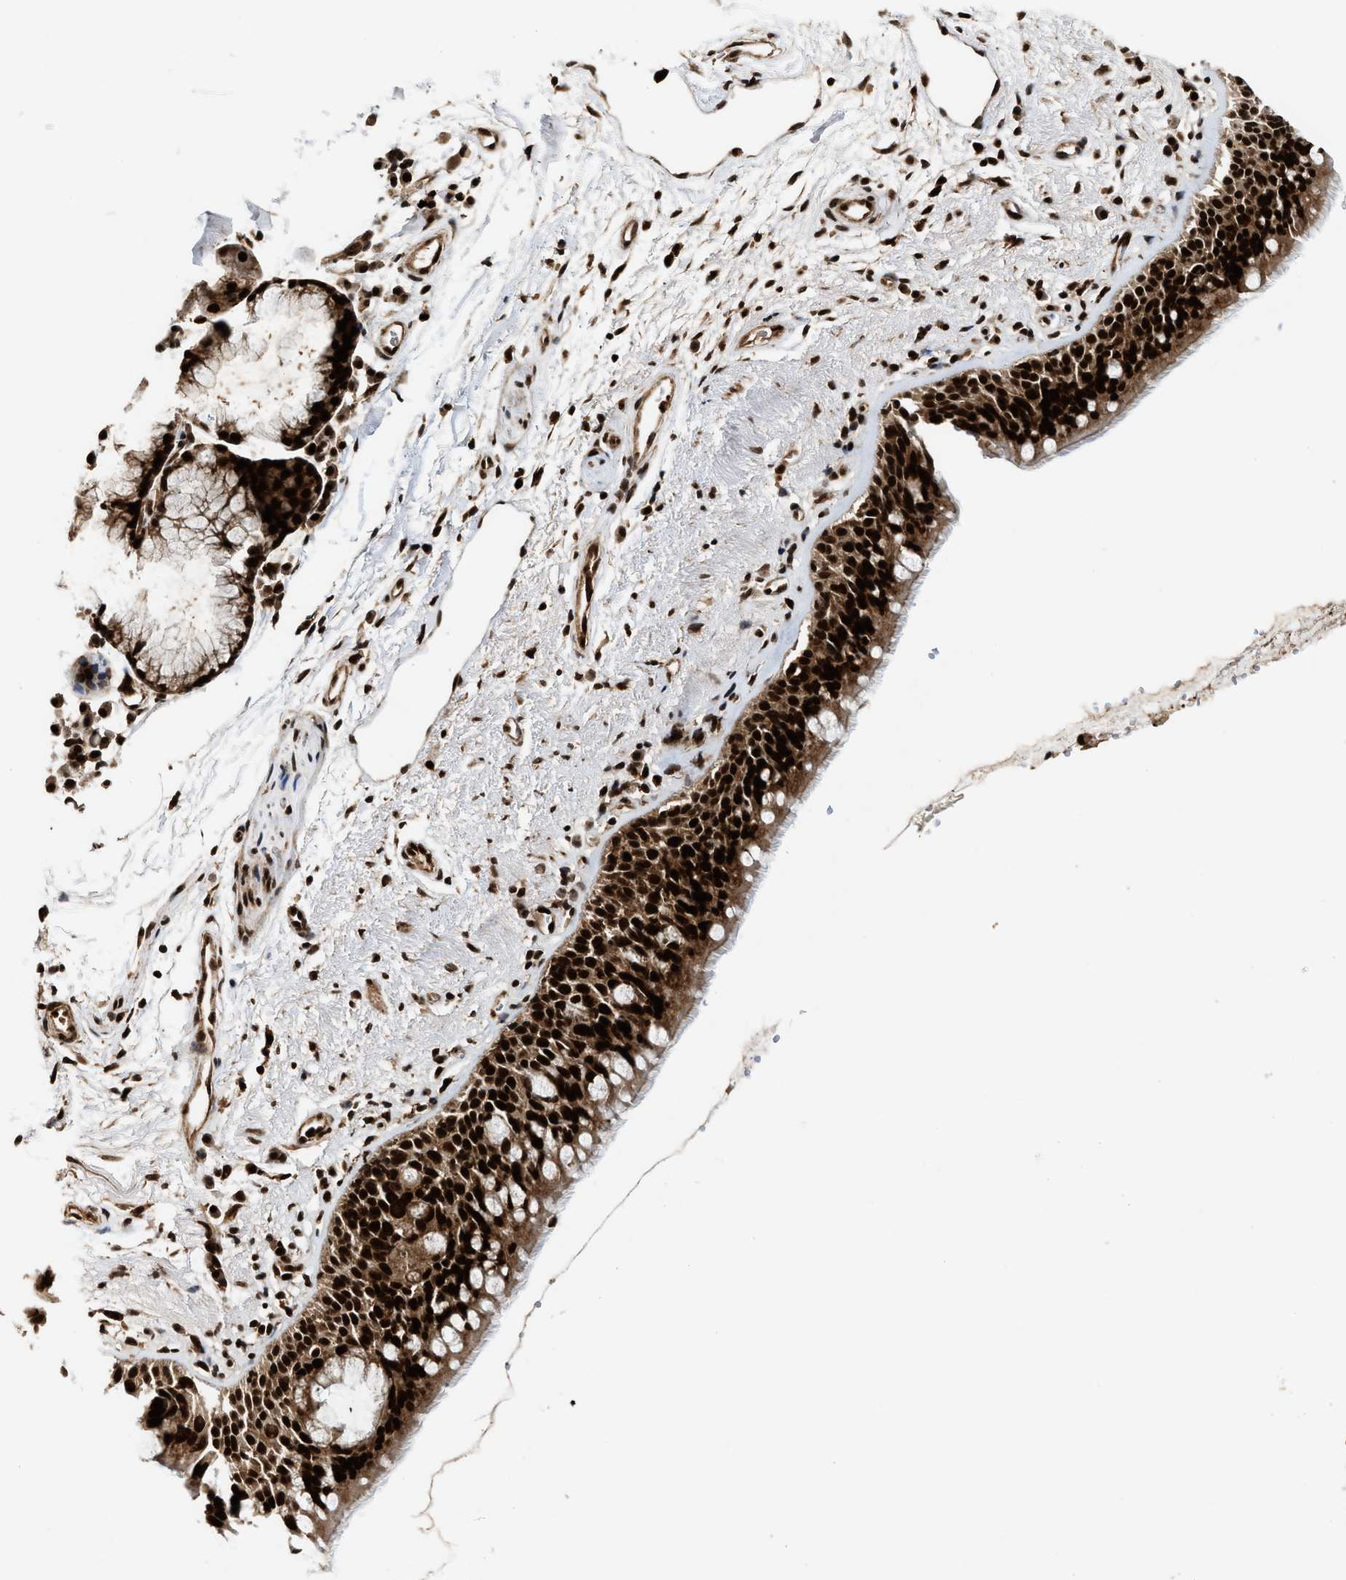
{"staining": {"intensity": "strong", "quantity": ">75%", "location": "cytoplasmic/membranous,nuclear"}, "tissue": "bronchus", "cell_type": "Respiratory epithelial cells", "image_type": "normal", "snomed": [{"axis": "morphology", "description": "Normal tissue, NOS"}, {"axis": "topography", "description": "Bronchus"}], "caption": "Respiratory epithelial cells show high levels of strong cytoplasmic/membranous,nuclear expression in about >75% of cells in unremarkable human bronchus.", "gene": "MDM2", "patient": {"sex": "female", "age": 54}}